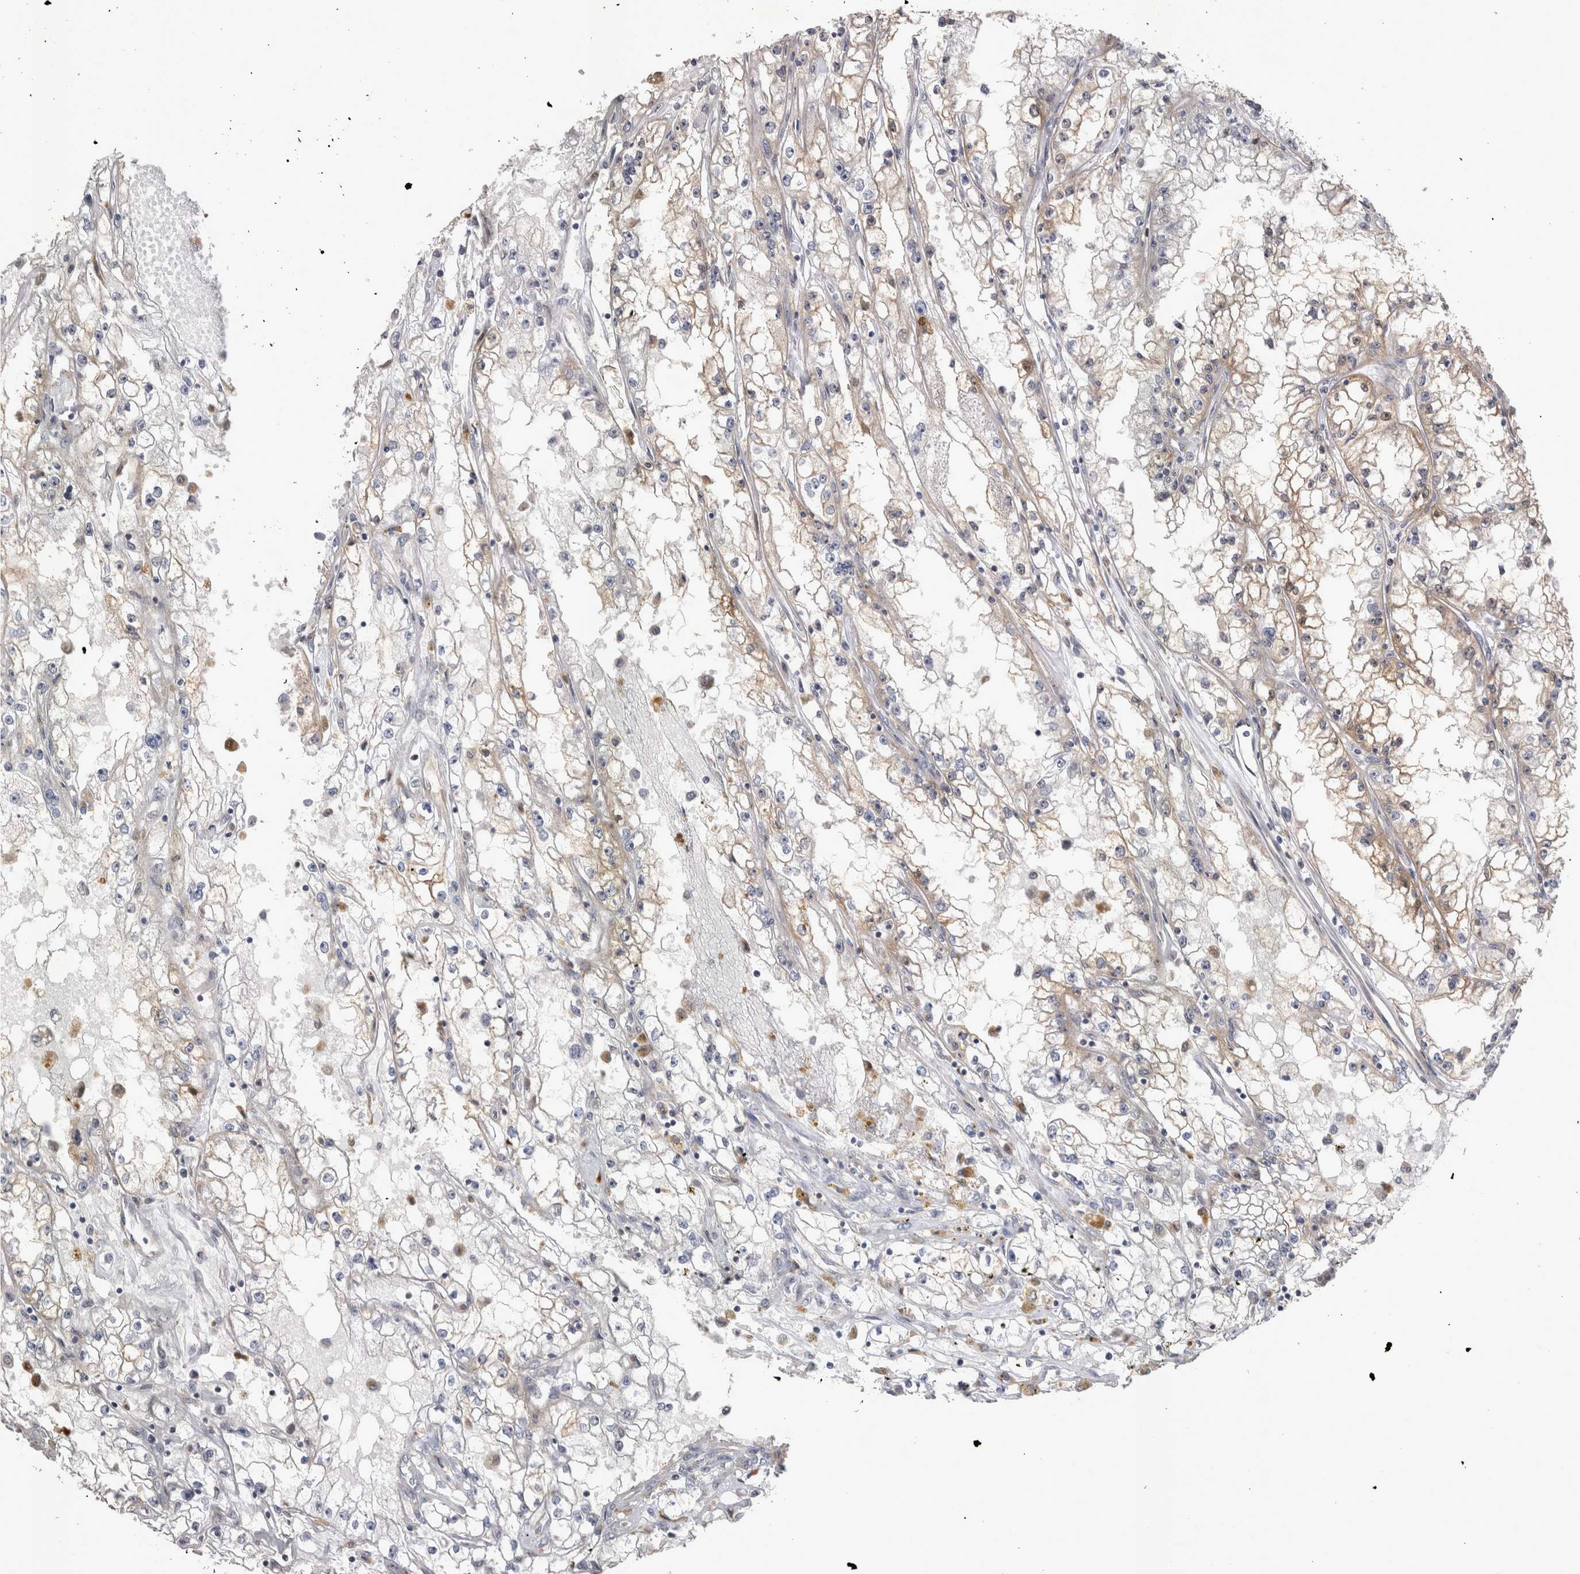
{"staining": {"intensity": "weak", "quantity": "25%-75%", "location": "cytoplasmic/membranous"}, "tissue": "renal cancer", "cell_type": "Tumor cells", "image_type": "cancer", "snomed": [{"axis": "morphology", "description": "Adenocarcinoma, NOS"}, {"axis": "topography", "description": "Kidney"}], "caption": "Protein analysis of renal cancer (adenocarcinoma) tissue reveals weak cytoplasmic/membranous positivity in approximately 25%-75% of tumor cells. (DAB IHC, brown staining for protein, blue staining for nuclei).", "gene": "CTBS", "patient": {"sex": "male", "age": 56}}